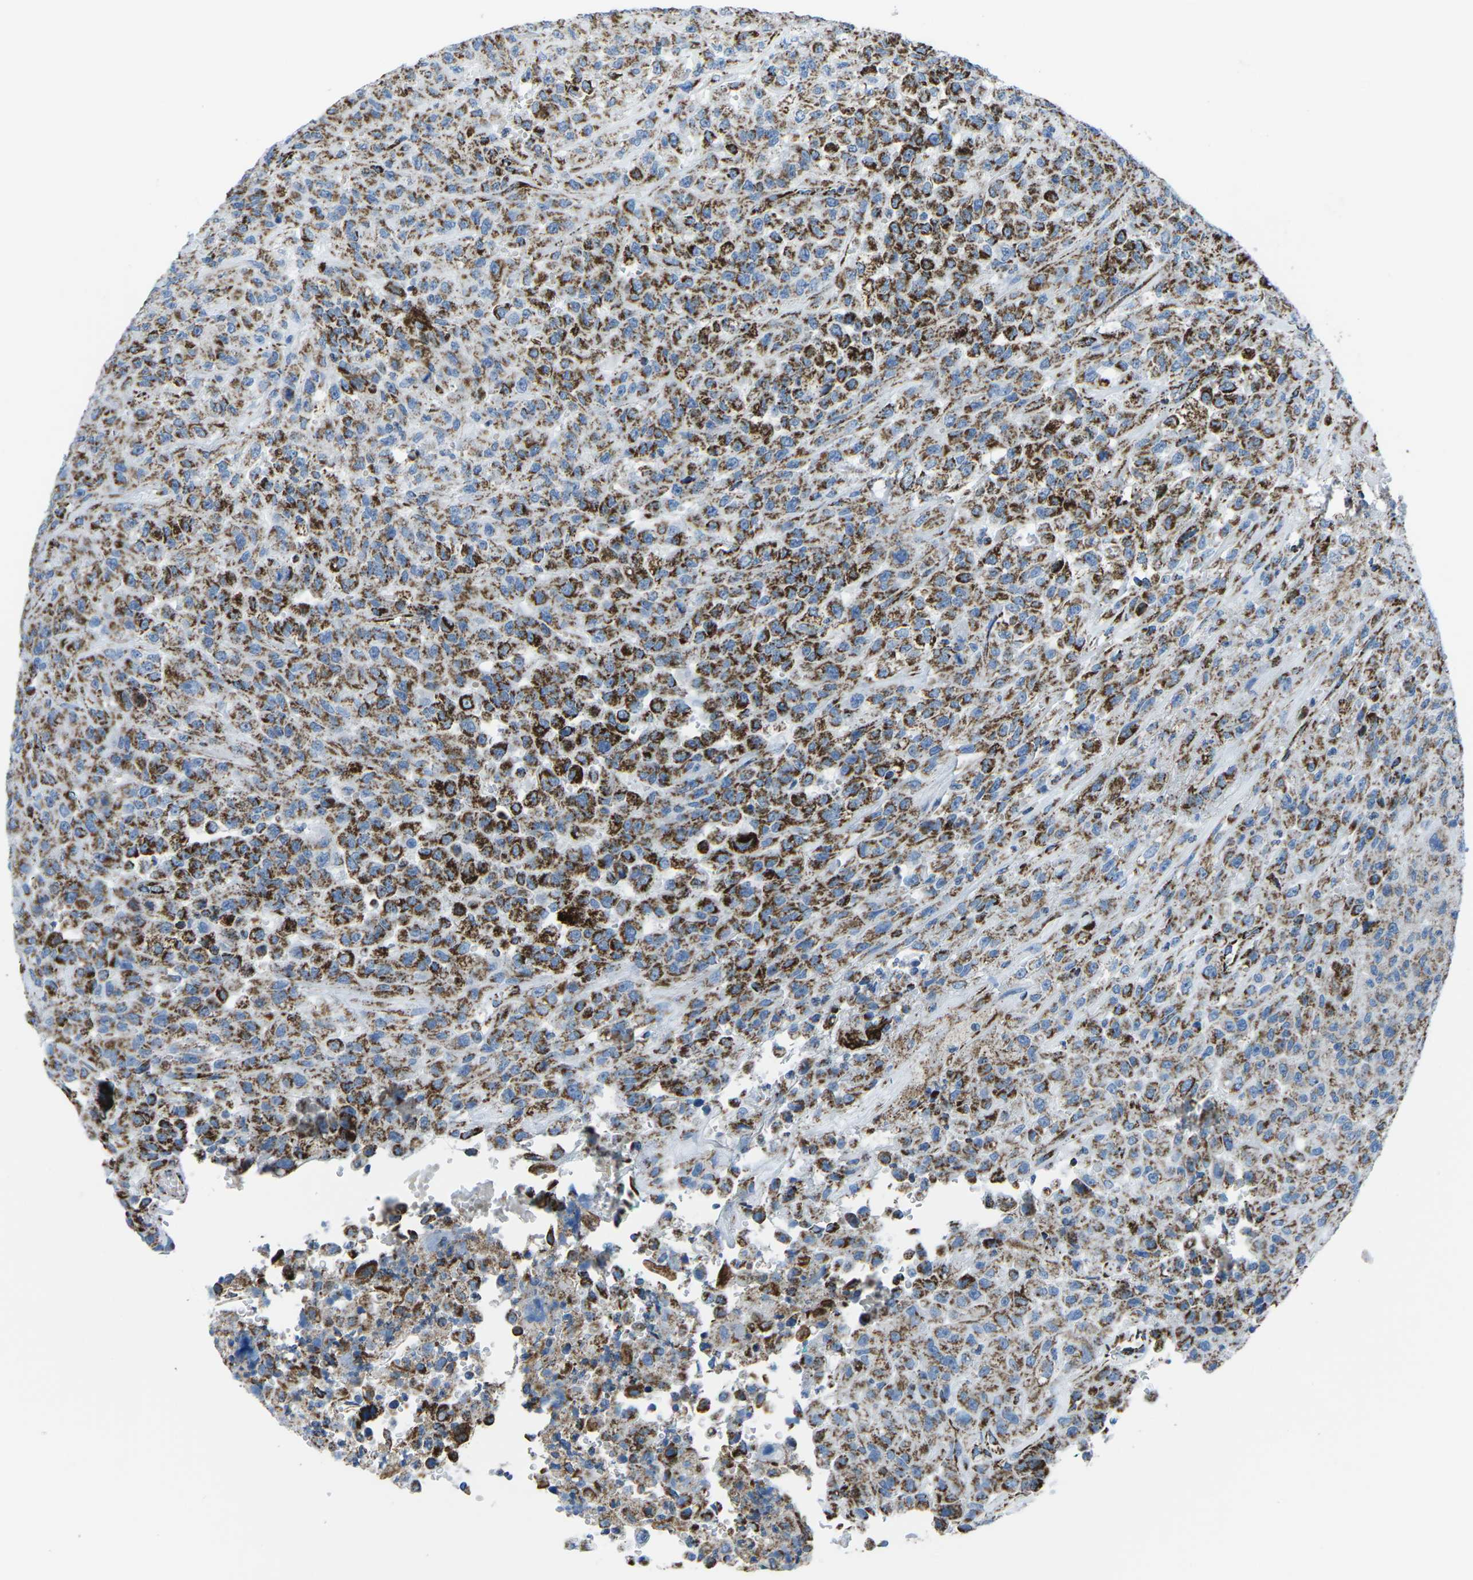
{"staining": {"intensity": "strong", "quantity": ">75%", "location": "cytoplasmic/membranous"}, "tissue": "urothelial cancer", "cell_type": "Tumor cells", "image_type": "cancer", "snomed": [{"axis": "morphology", "description": "Urothelial carcinoma, High grade"}, {"axis": "topography", "description": "Urinary bladder"}], "caption": "An image of high-grade urothelial carcinoma stained for a protein displays strong cytoplasmic/membranous brown staining in tumor cells. Using DAB (3,3'-diaminobenzidine) (brown) and hematoxylin (blue) stains, captured at high magnification using brightfield microscopy.", "gene": "MT-CO2", "patient": {"sex": "male", "age": 46}}